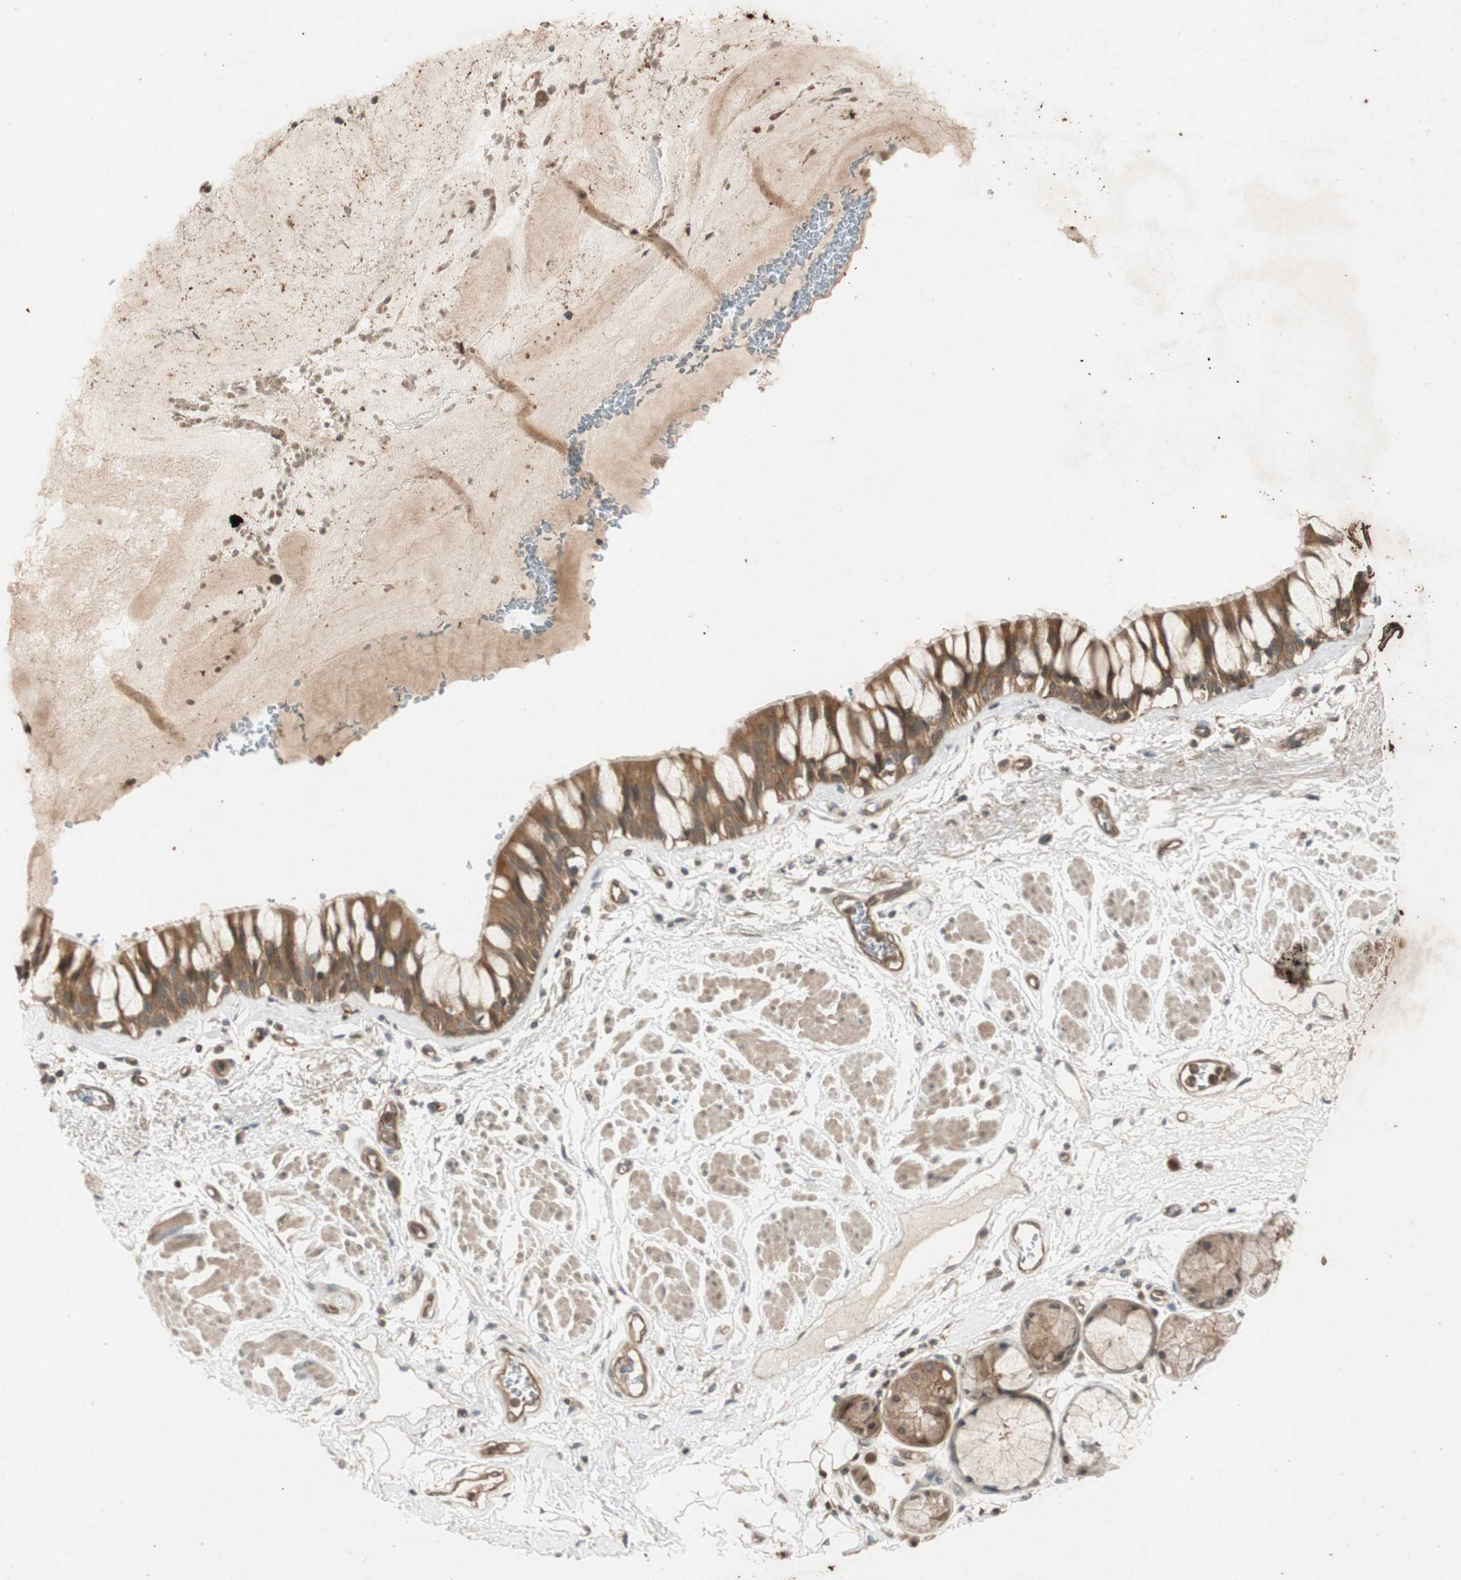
{"staining": {"intensity": "moderate", "quantity": ">75%", "location": "cytoplasmic/membranous"}, "tissue": "bronchus", "cell_type": "Respiratory epithelial cells", "image_type": "normal", "snomed": [{"axis": "morphology", "description": "Normal tissue, NOS"}, {"axis": "topography", "description": "Bronchus"}], "caption": "Immunohistochemistry (IHC) staining of normal bronchus, which reveals medium levels of moderate cytoplasmic/membranous positivity in approximately >75% of respiratory epithelial cells indicating moderate cytoplasmic/membranous protein positivity. The staining was performed using DAB (3,3'-diaminobenzidine) (brown) for protein detection and nuclei were counterstained in hematoxylin (blue).", "gene": "EPHA8", "patient": {"sex": "male", "age": 66}}